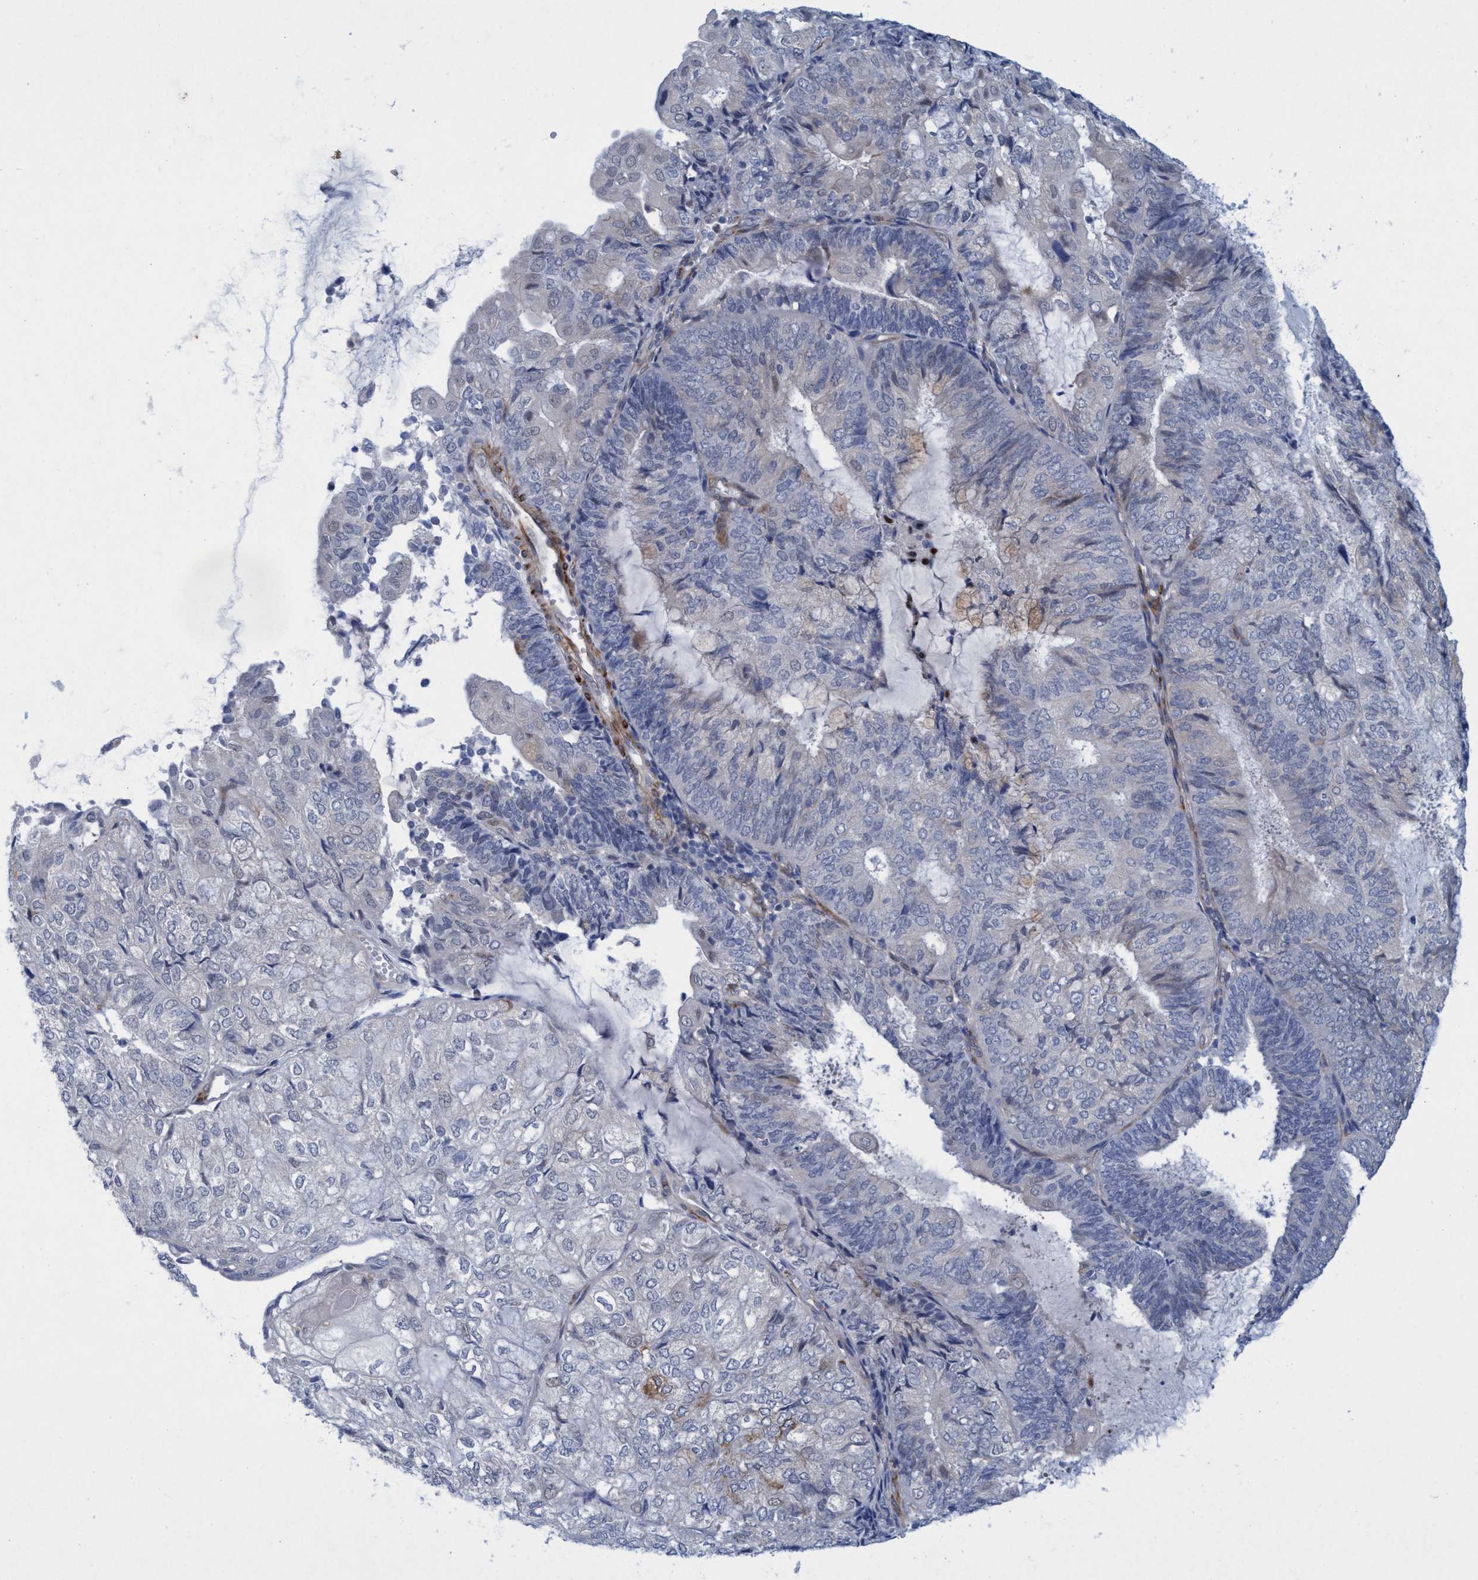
{"staining": {"intensity": "negative", "quantity": "none", "location": "none"}, "tissue": "endometrial cancer", "cell_type": "Tumor cells", "image_type": "cancer", "snomed": [{"axis": "morphology", "description": "Adenocarcinoma, NOS"}, {"axis": "topography", "description": "Endometrium"}], "caption": "This is a micrograph of immunohistochemistry staining of adenocarcinoma (endometrial), which shows no staining in tumor cells.", "gene": "SLC43A2", "patient": {"sex": "female", "age": 81}}